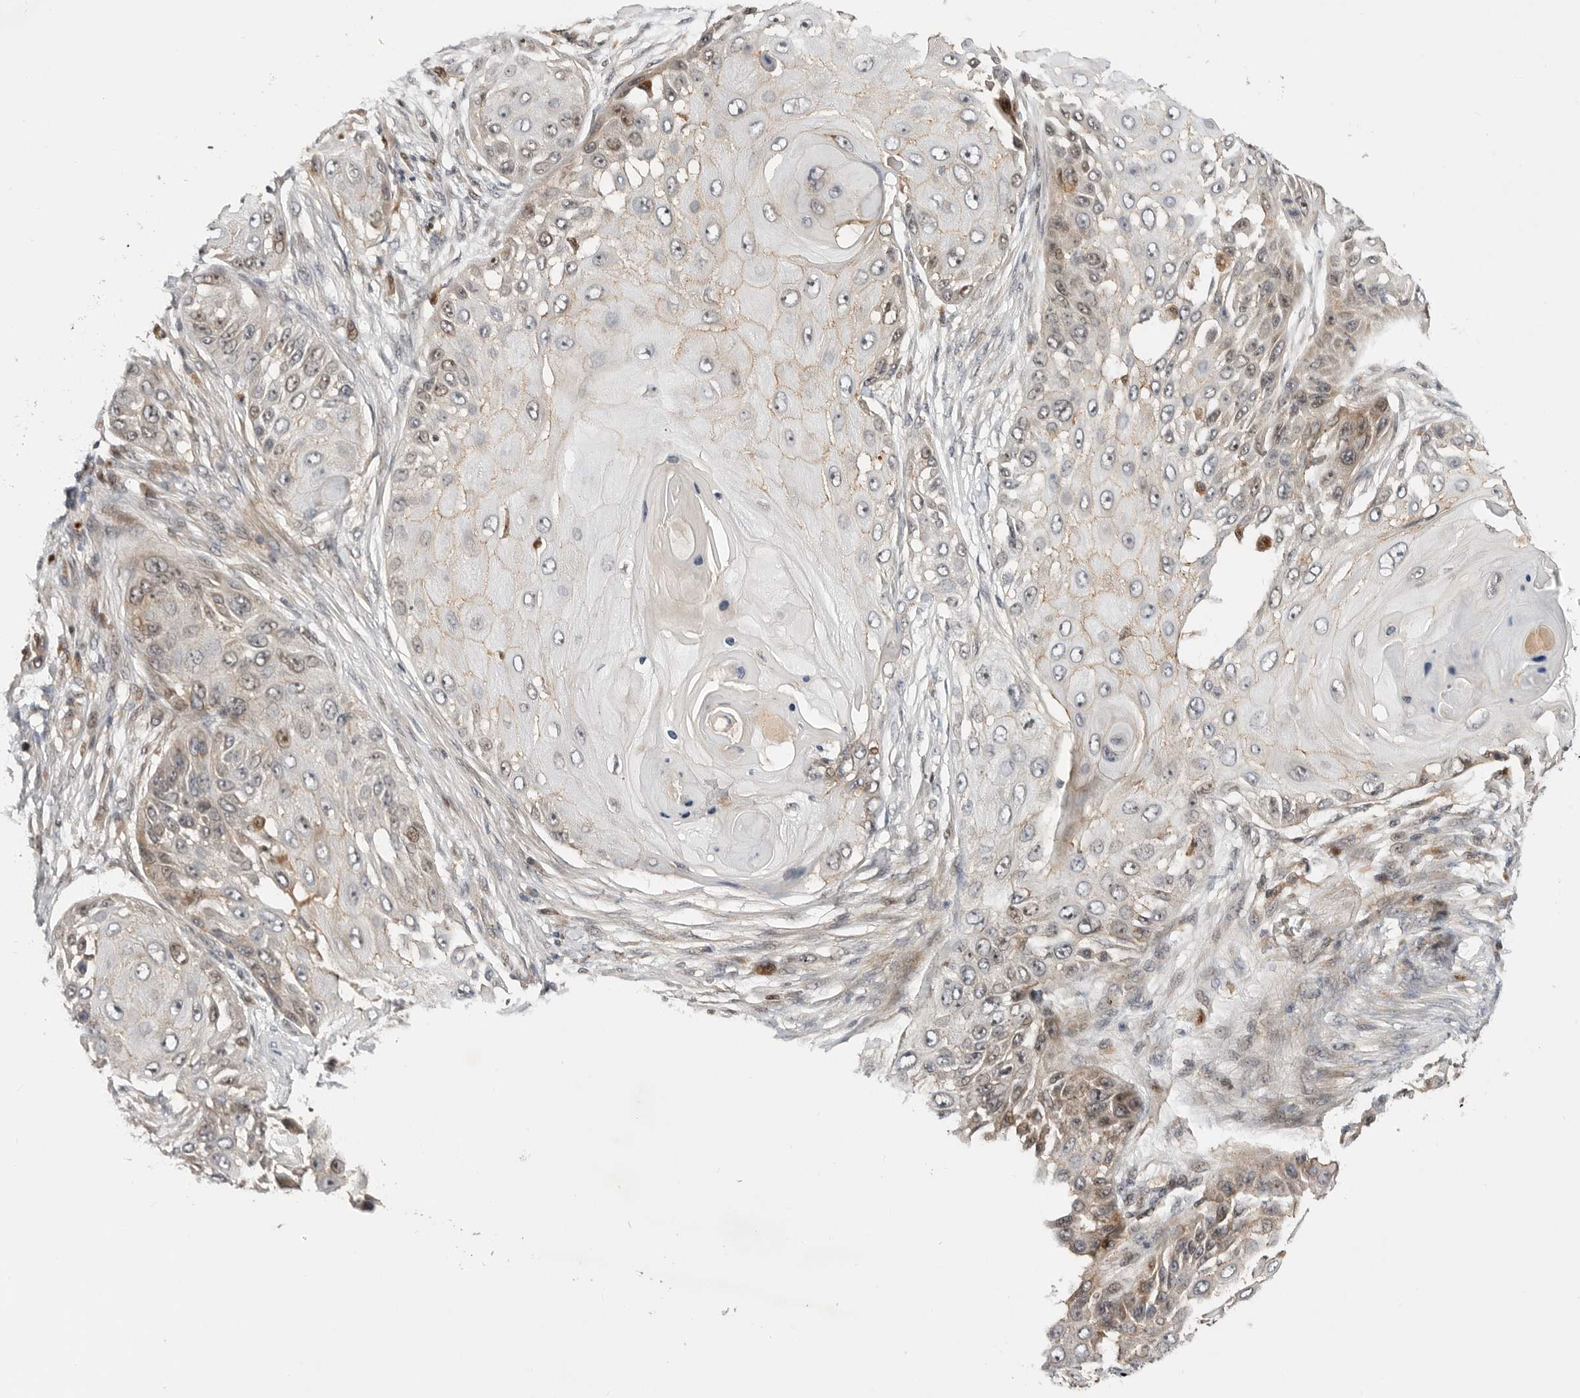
{"staining": {"intensity": "moderate", "quantity": "25%-75%", "location": "nuclear"}, "tissue": "skin cancer", "cell_type": "Tumor cells", "image_type": "cancer", "snomed": [{"axis": "morphology", "description": "Squamous cell carcinoma, NOS"}, {"axis": "topography", "description": "Skin"}], "caption": "Immunohistochemical staining of skin cancer (squamous cell carcinoma) reveals medium levels of moderate nuclear protein staining in about 25%-75% of tumor cells. The staining was performed using DAB (3,3'-diaminobenzidine), with brown indicating positive protein expression. Nuclei are stained blue with hematoxylin.", "gene": "CSNK1G3", "patient": {"sex": "female", "age": 44}}